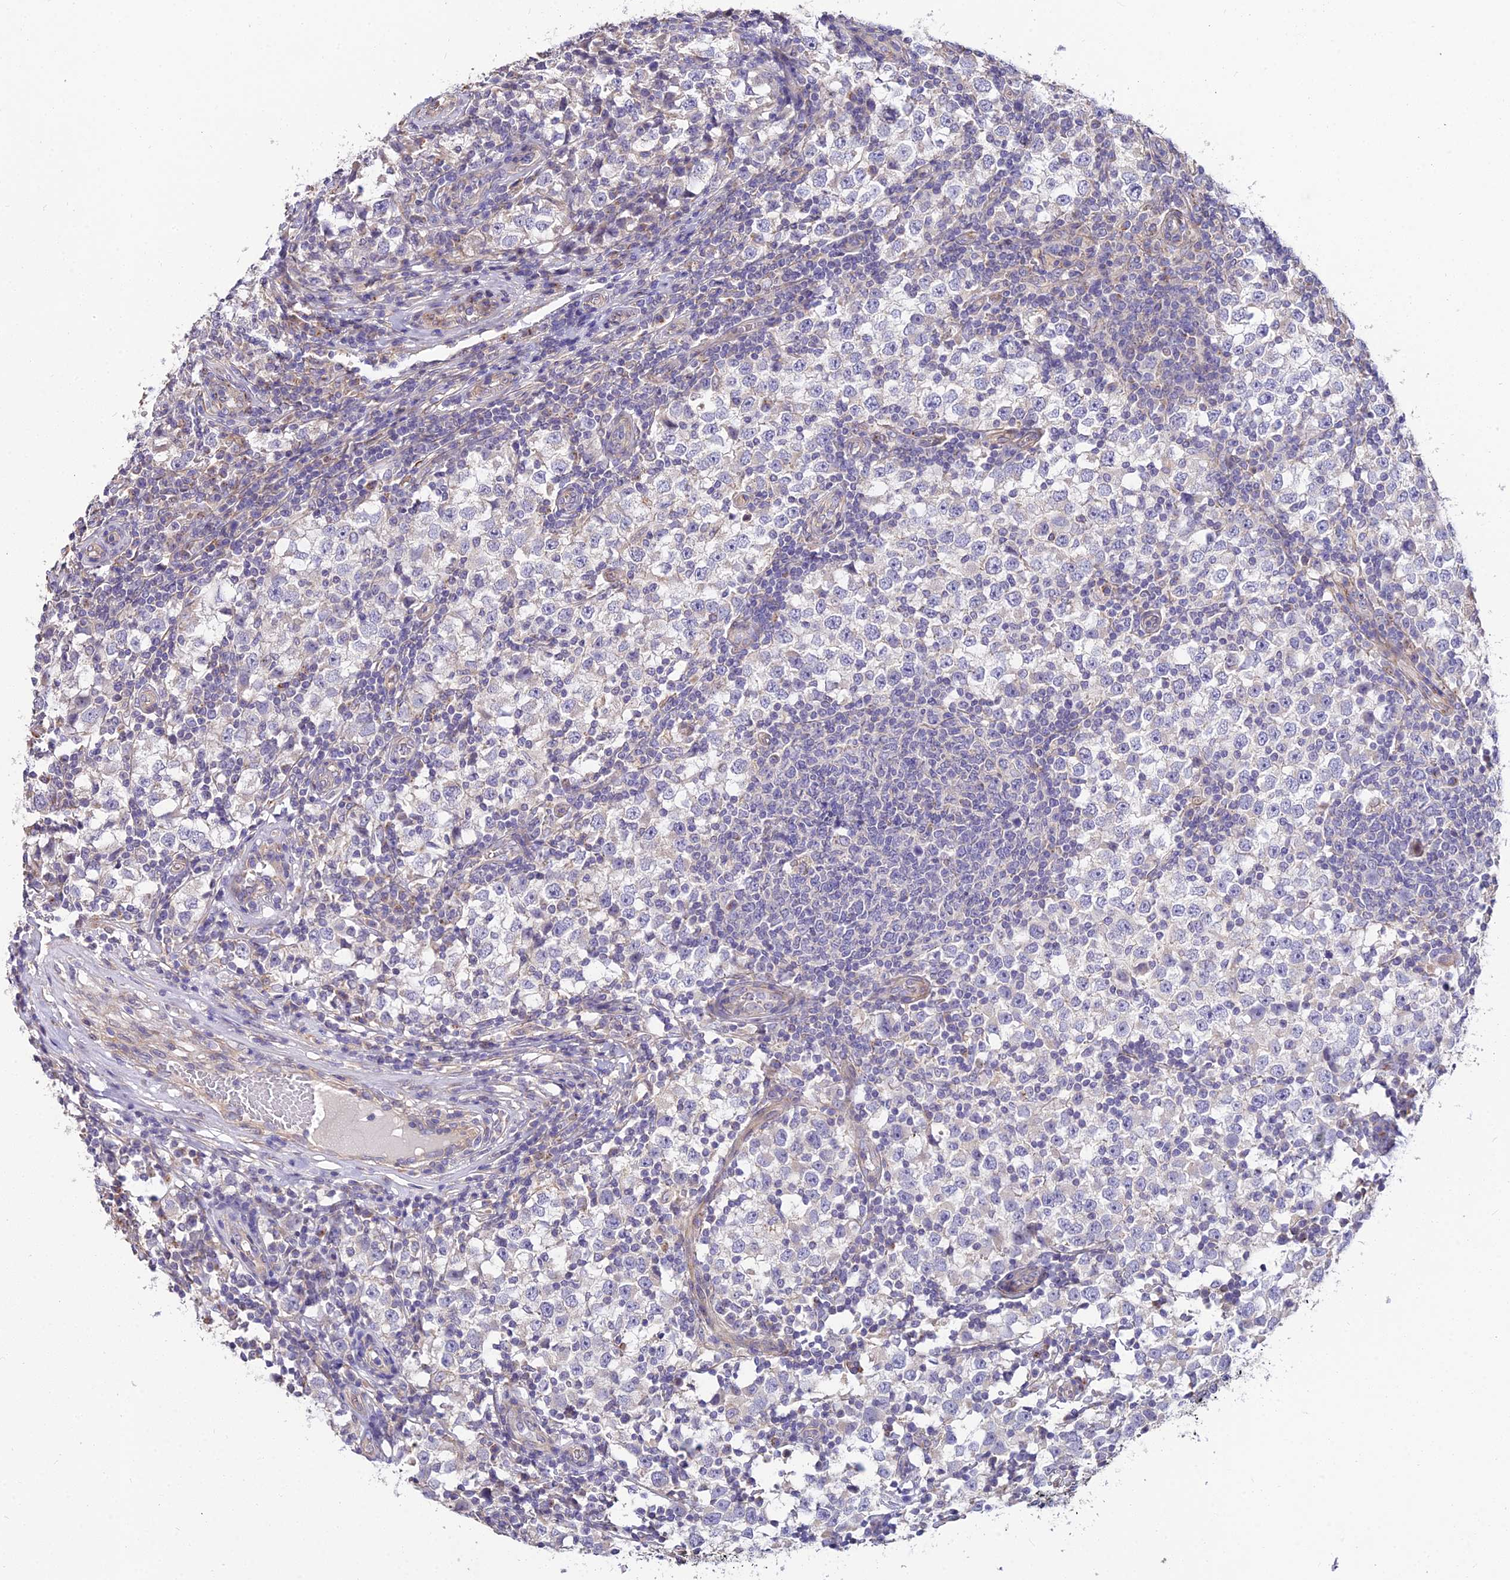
{"staining": {"intensity": "negative", "quantity": "none", "location": "none"}, "tissue": "testis cancer", "cell_type": "Tumor cells", "image_type": "cancer", "snomed": [{"axis": "morphology", "description": "Seminoma, NOS"}, {"axis": "topography", "description": "Testis"}], "caption": "The immunohistochemistry (IHC) micrograph has no significant positivity in tumor cells of testis cancer (seminoma) tissue.", "gene": "ARL8B", "patient": {"sex": "male", "age": 65}}